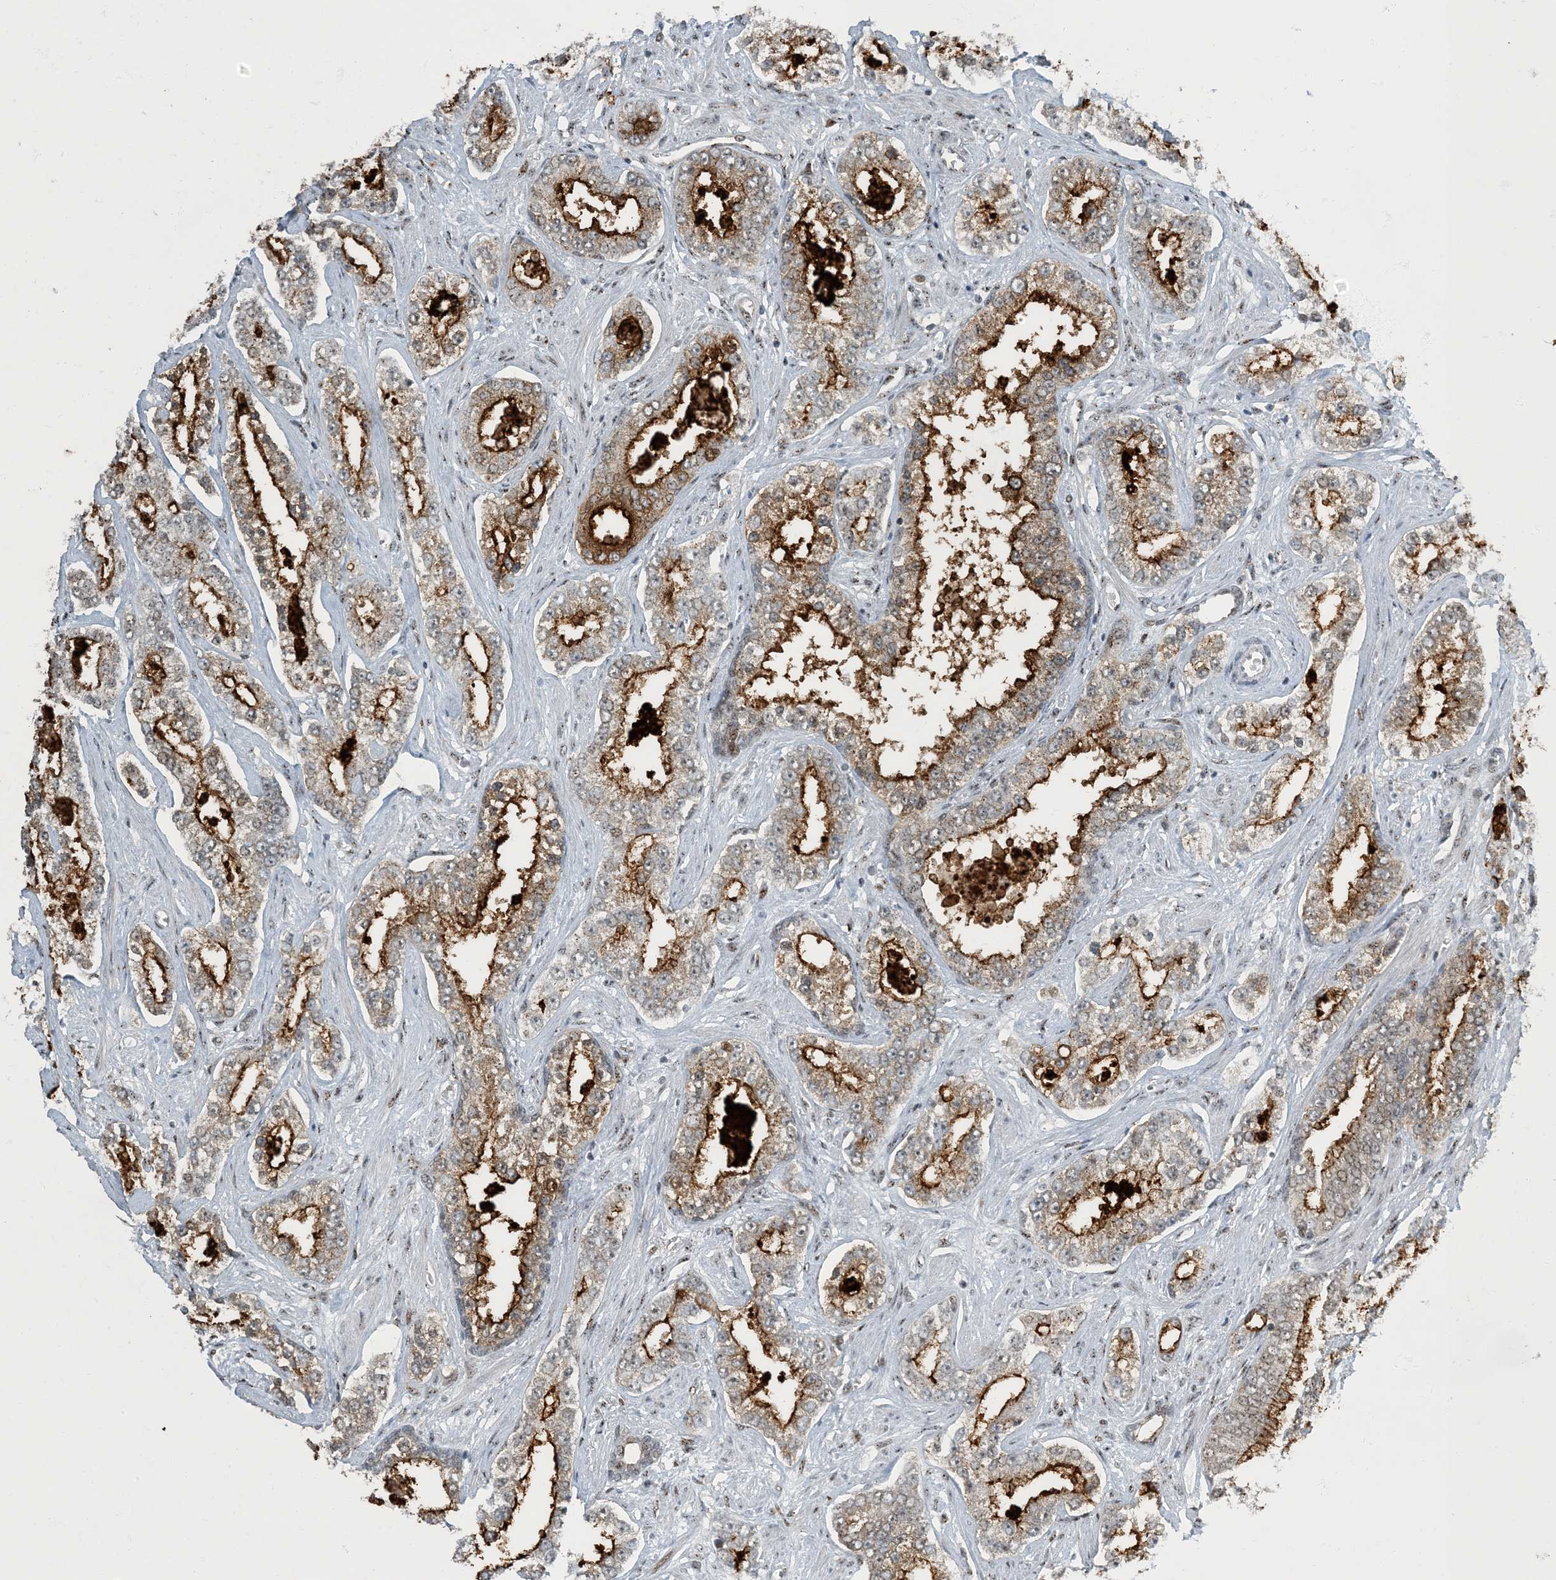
{"staining": {"intensity": "moderate", "quantity": ">75%", "location": "cytoplasmic/membranous"}, "tissue": "prostate cancer", "cell_type": "Tumor cells", "image_type": "cancer", "snomed": [{"axis": "morphology", "description": "Normal tissue, NOS"}, {"axis": "morphology", "description": "Adenocarcinoma, High grade"}, {"axis": "topography", "description": "Prostate"}], "caption": "Immunohistochemistry (IHC) (DAB) staining of prostate cancer (high-grade adenocarcinoma) reveals moderate cytoplasmic/membranous protein expression in about >75% of tumor cells. The staining is performed using DAB (3,3'-diaminobenzidine) brown chromogen to label protein expression. The nuclei are counter-stained blue using hematoxylin.", "gene": "MBD1", "patient": {"sex": "male", "age": 83}}